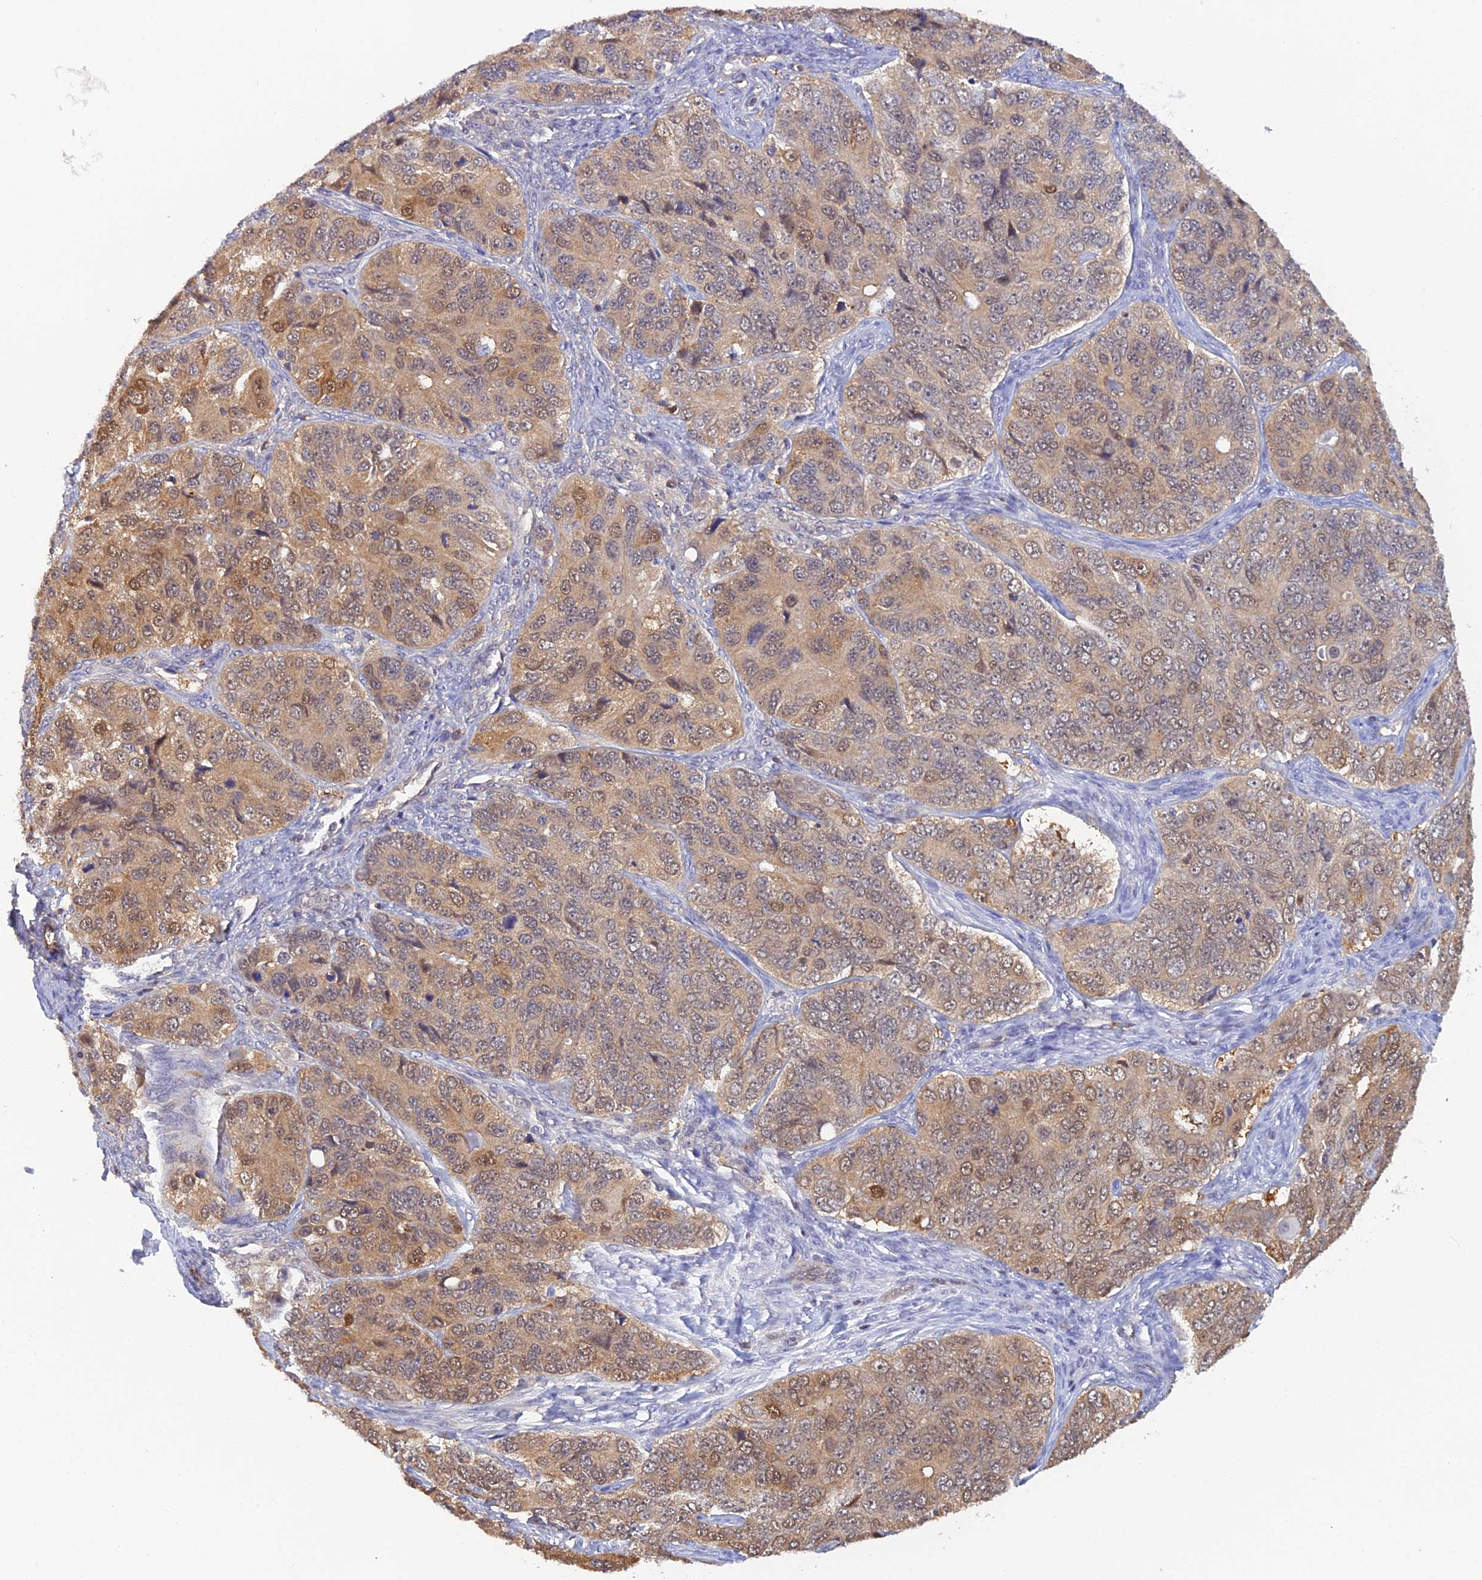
{"staining": {"intensity": "moderate", "quantity": "25%-75%", "location": "cytoplasmic/membranous,nuclear"}, "tissue": "ovarian cancer", "cell_type": "Tumor cells", "image_type": "cancer", "snomed": [{"axis": "morphology", "description": "Carcinoma, endometroid"}, {"axis": "topography", "description": "Ovary"}], "caption": "Ovarian cancer (endometroid carcinoma) stained with a brown dye reveals moderate cytoplasmic/membranous and nuclear positive staining in about 25%-75% of tumor cells.", "gene": "HINT1", "patient": {"sex": "female", "age": 51}}